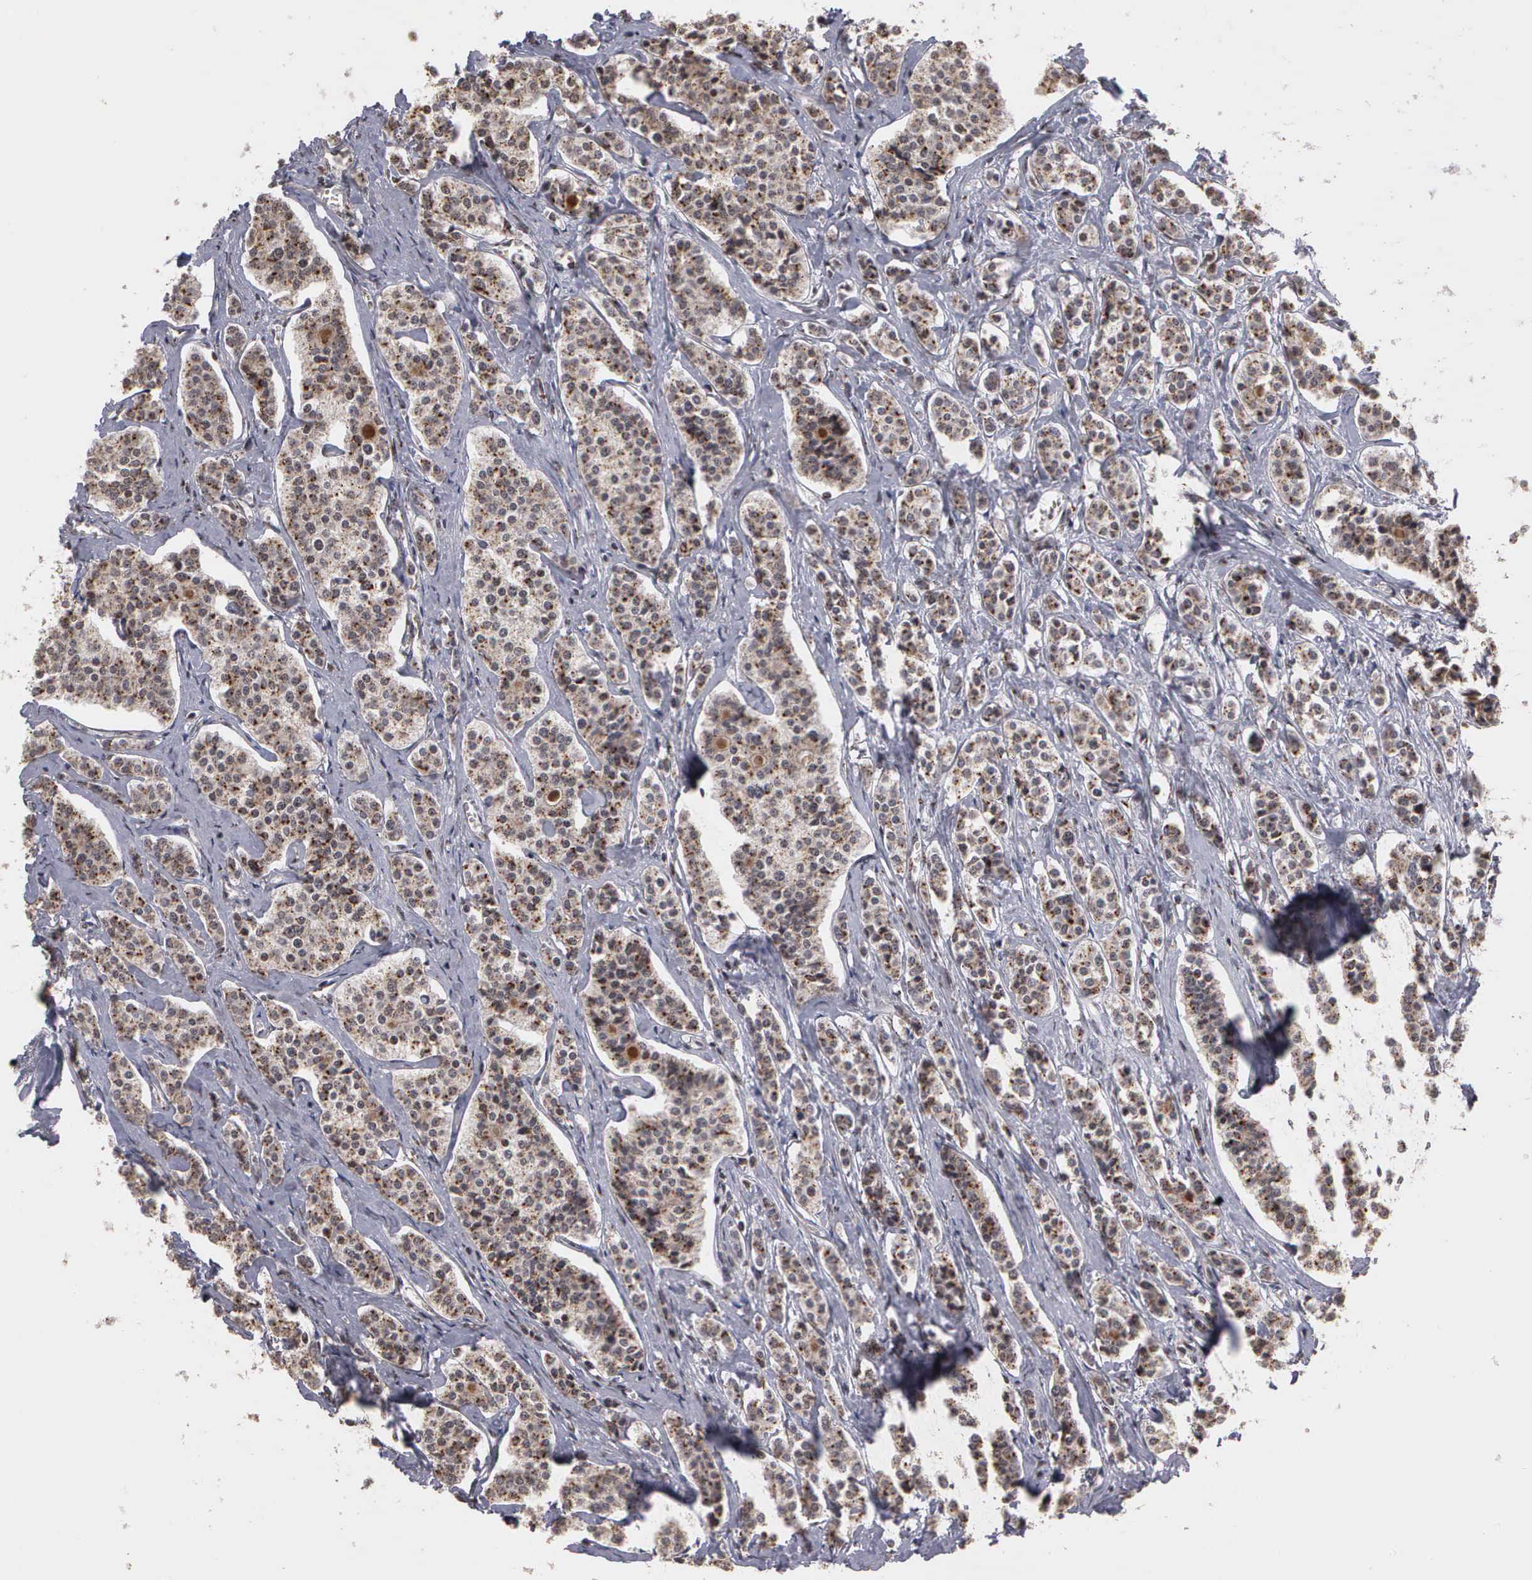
{"staining": {"intensity": "moderate", "quantity": ">75%", "location": "cytoplasmic/membranous,nuclear"}, "tissue": "carcinoid", "cell_type": "Tumor cells", "image_type": "cancer", "snomed": [{"axis": "morphology", "description": "Carcinoid, malignant, NOS"}, {"axis": "topography", "description": "Small intestine"}], "caption": "Human carcinoid (malignant) stained for a protein (brown) exhibits moderate cytoplasmic/membranous and nuclear positive staining in approximately >75% of tumor cells.", "gene": "GTF2A1", "patient": {"sex": "male", "age": 63}}